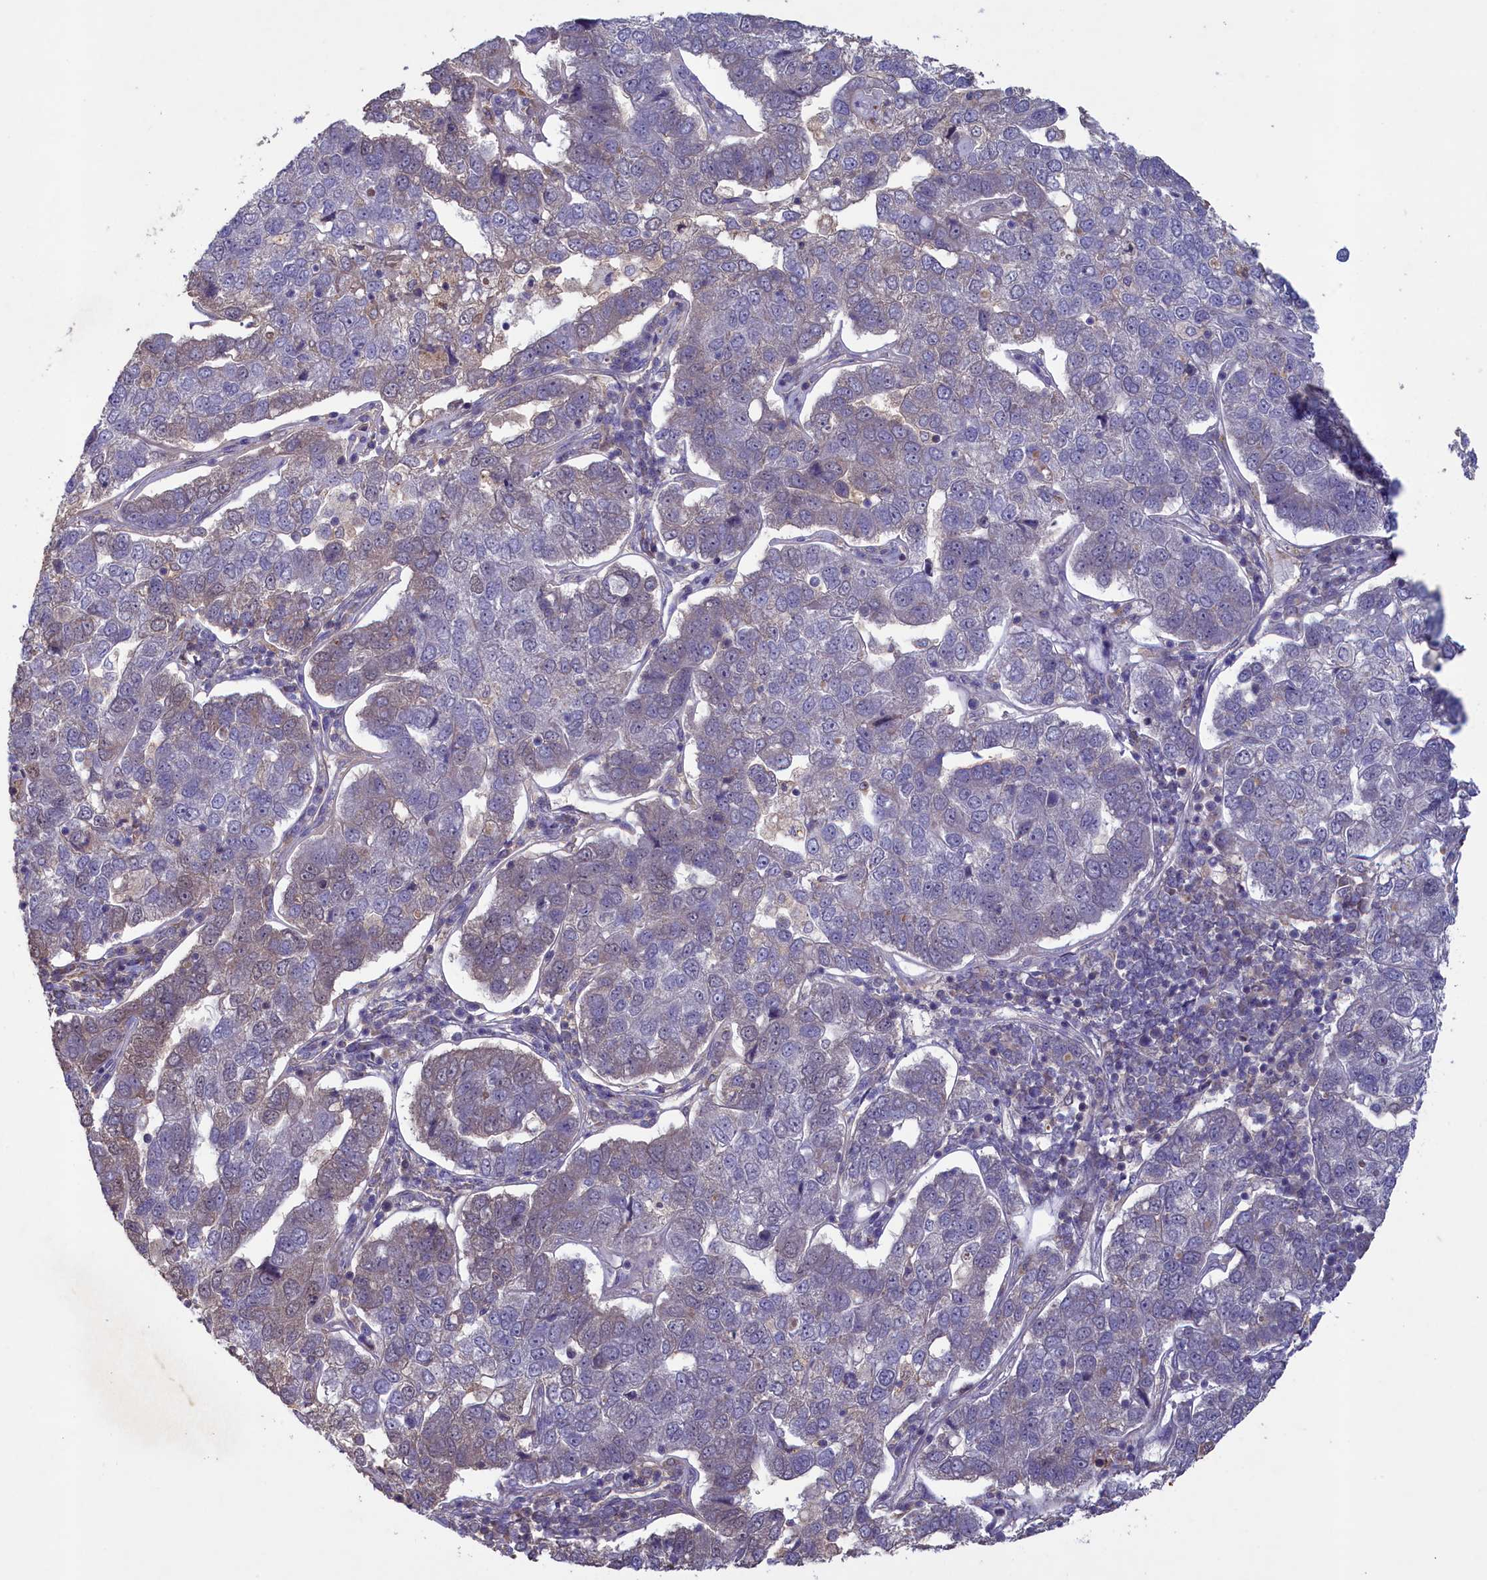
{"staining": {"intensity": "negative", "quantity": "none", "location": "none"}, "tissue": "pancreatic cancer", "cell_type": "Tumor cells", "image_type": "cancer", "snomed": [{"axis": "morphology", "description": "Adenocarcinoma, NOS"}, {"axis": "topography", "description": "Pancreas"}], "caption": "This is an immunohistochemistry (IHC) image of pancreatic adenocarcinoma. There is no staining in tumor cells.", "gene": "ATF7IP2", "patient": {"sex": "female", "age": 61}}